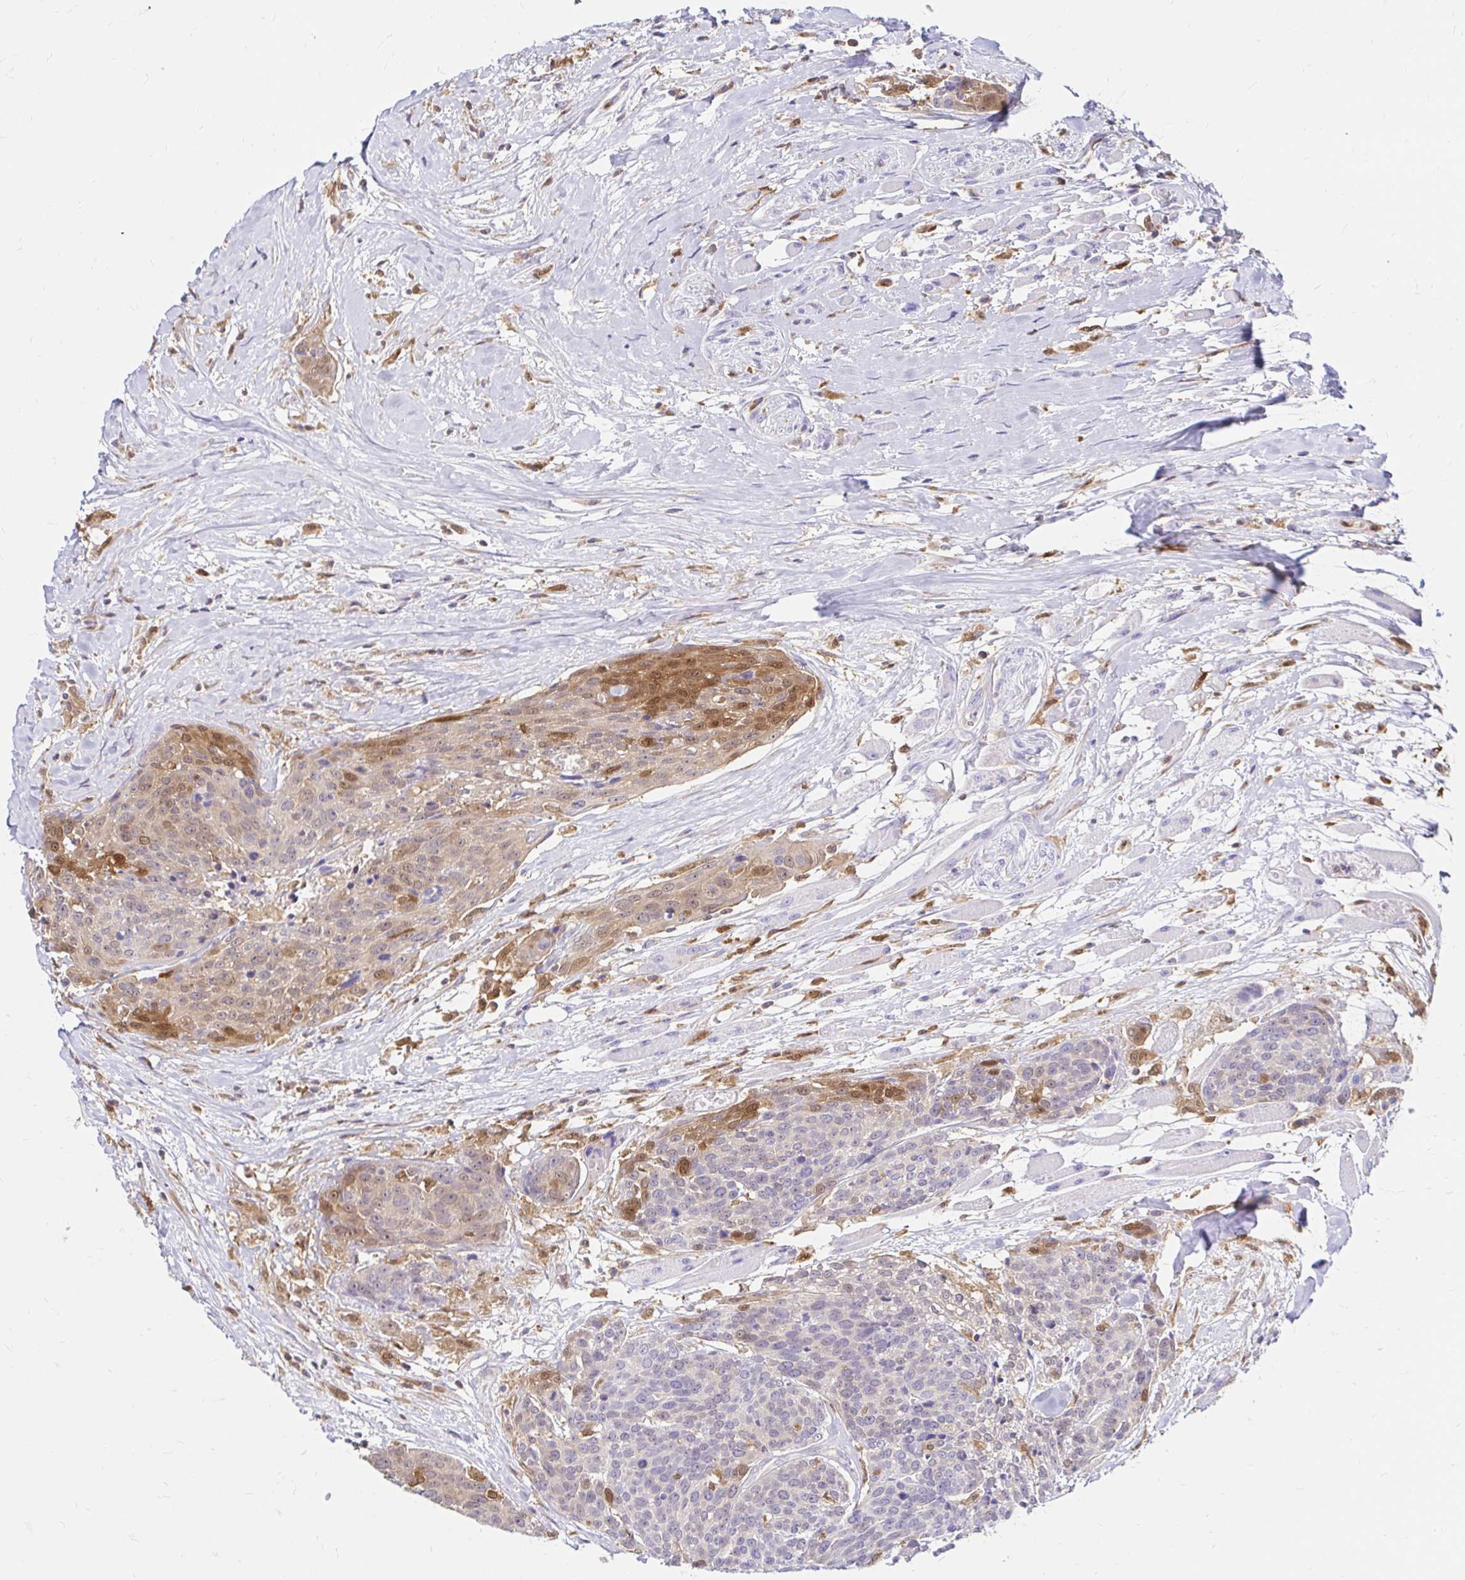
{"staining": {"intensity": "moderate", "quantity": "<25%", "location": "cytoplasmic/membranous,nuclear"}, "tissue": "head and neck cancer", "cell_type": "Tumor cells", "image_type": "cancer", "snomed": [{"axis": "morphology", "description": "Squamous cell carcinoma, NOS"}, {"axis": "topography", "description": "Oral tissue"}, {"axis": "topography", "description": "Head-Neck"}], "caption": "Brown immunohistochemical staining in human head and neck cancer displays moderate cytoplasmic/membranous and nuclear positivity in approximately <25% of tumor cells.", "gene": "PYCARD", "patient": {"sex": "male", "age": 64}}